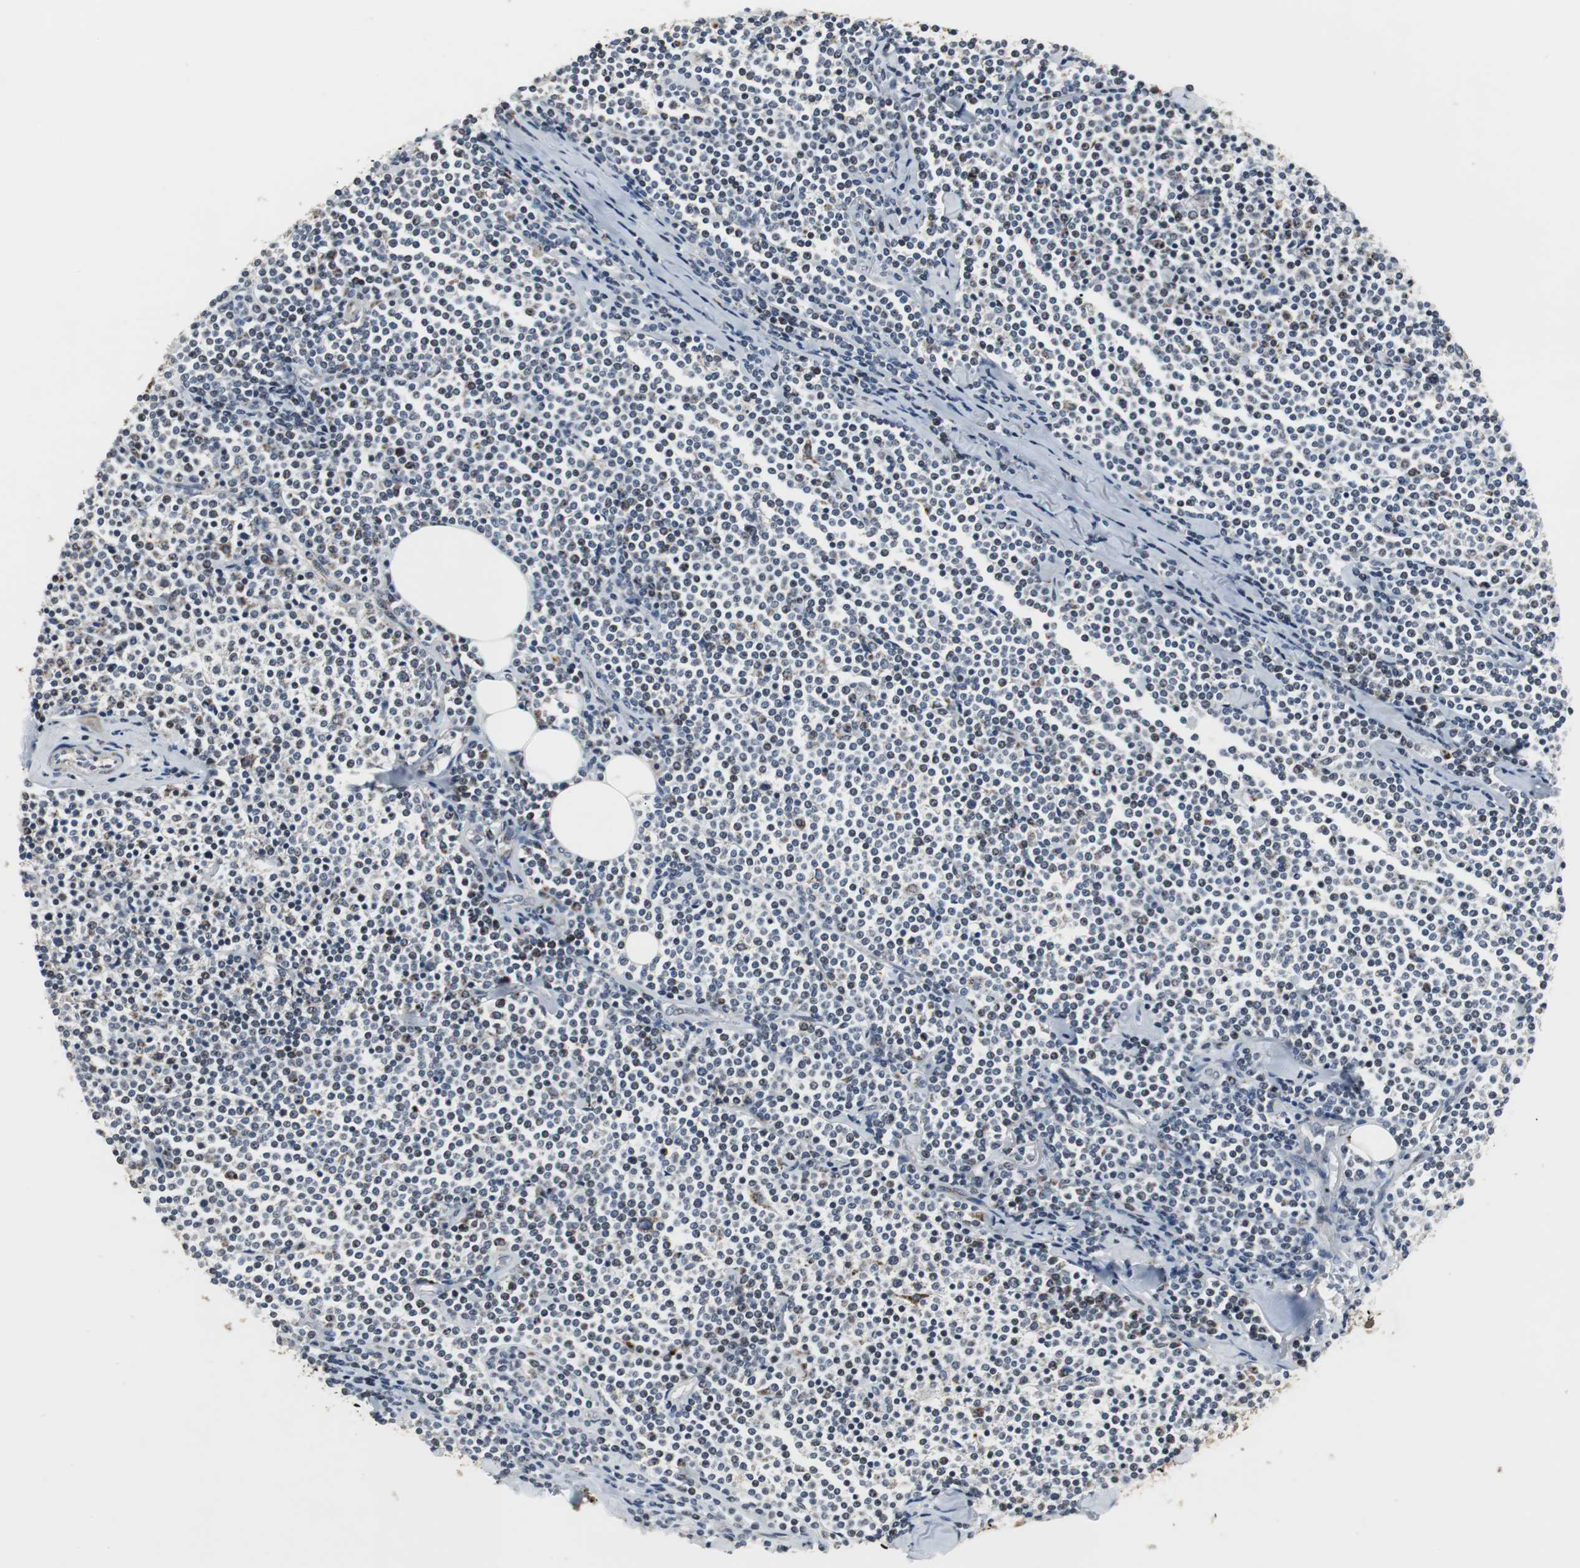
{"staining": {"intensity": "weak", "quantity": "<25%", "location": "cytoplasmic/membranous"}, "tissue": "lymphoma", "cell_type": "Tumor cells", "image_type": "cancer", "snomed": [{"axis": "morphology", "description": "Malignant lymphoma, non-Hodgkin's type, Low grade"}, {"axis": "topography", "description": "Soft tissue"}], "caption": "The histopathology image demonstrates no staining of tumor cells in malignant lymphoma, non-Hodgkin's type (low-grade).", "gene": "MRPL40", "patient": {"sex": "male", "age": 92}}